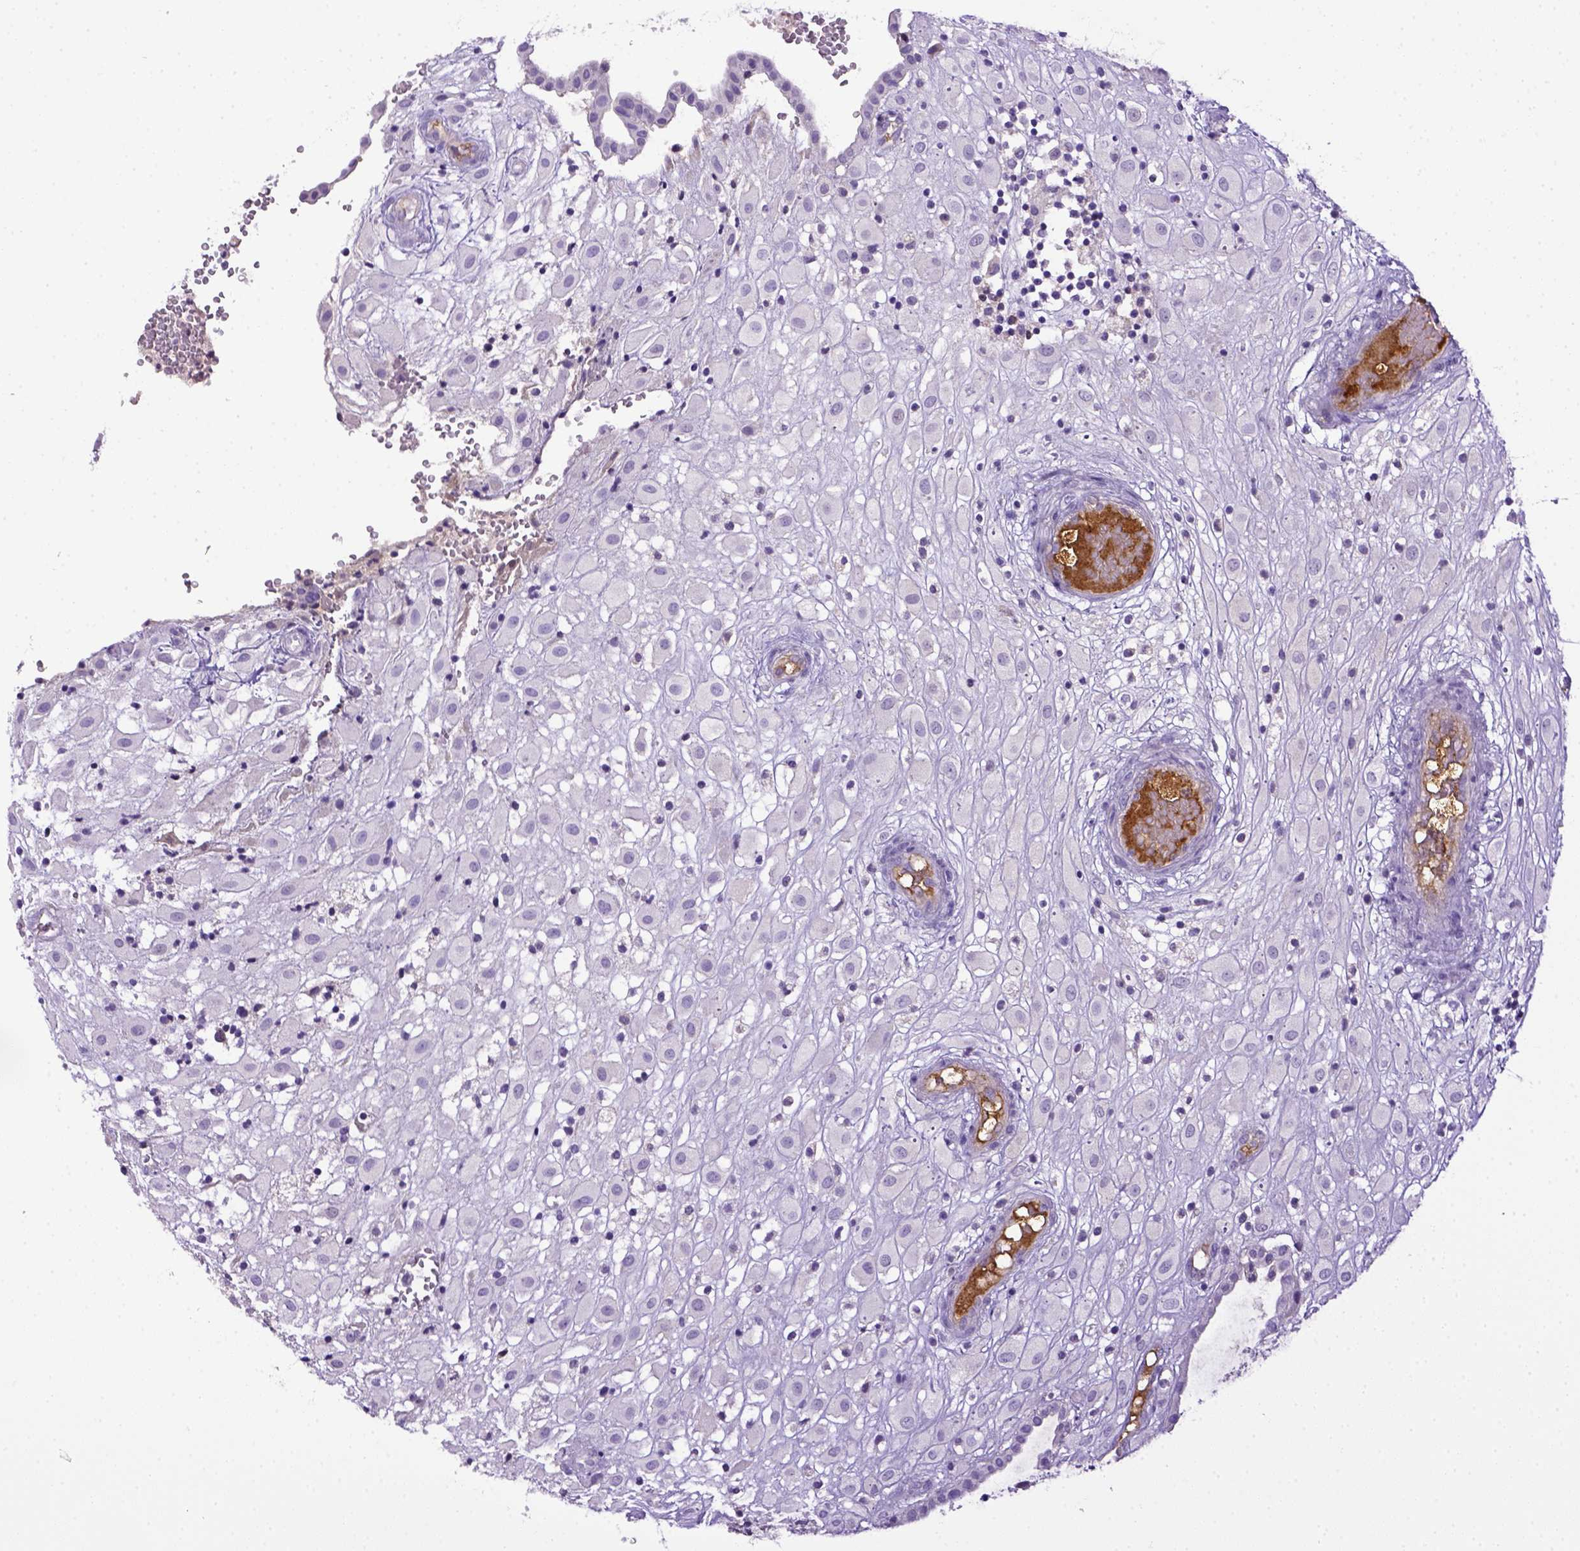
{"staining": {"intensity": "negative", "quantity": "none", "location": "none"}, "tissue": "placenta", "cell_type": "Decidual cells", "image_type": "normal", "snomed": [{"axis": "morphology", "description": "Normal tissue, NOS"}, {"axis": "topography", "description": "Placenta"}], "caption": "DAB immunohistochemical staining of benign placenta demonstrates no significant staining in decidual cells.", "gene": "ITIH4", "patient": {"sex": "female", "age": 24}}